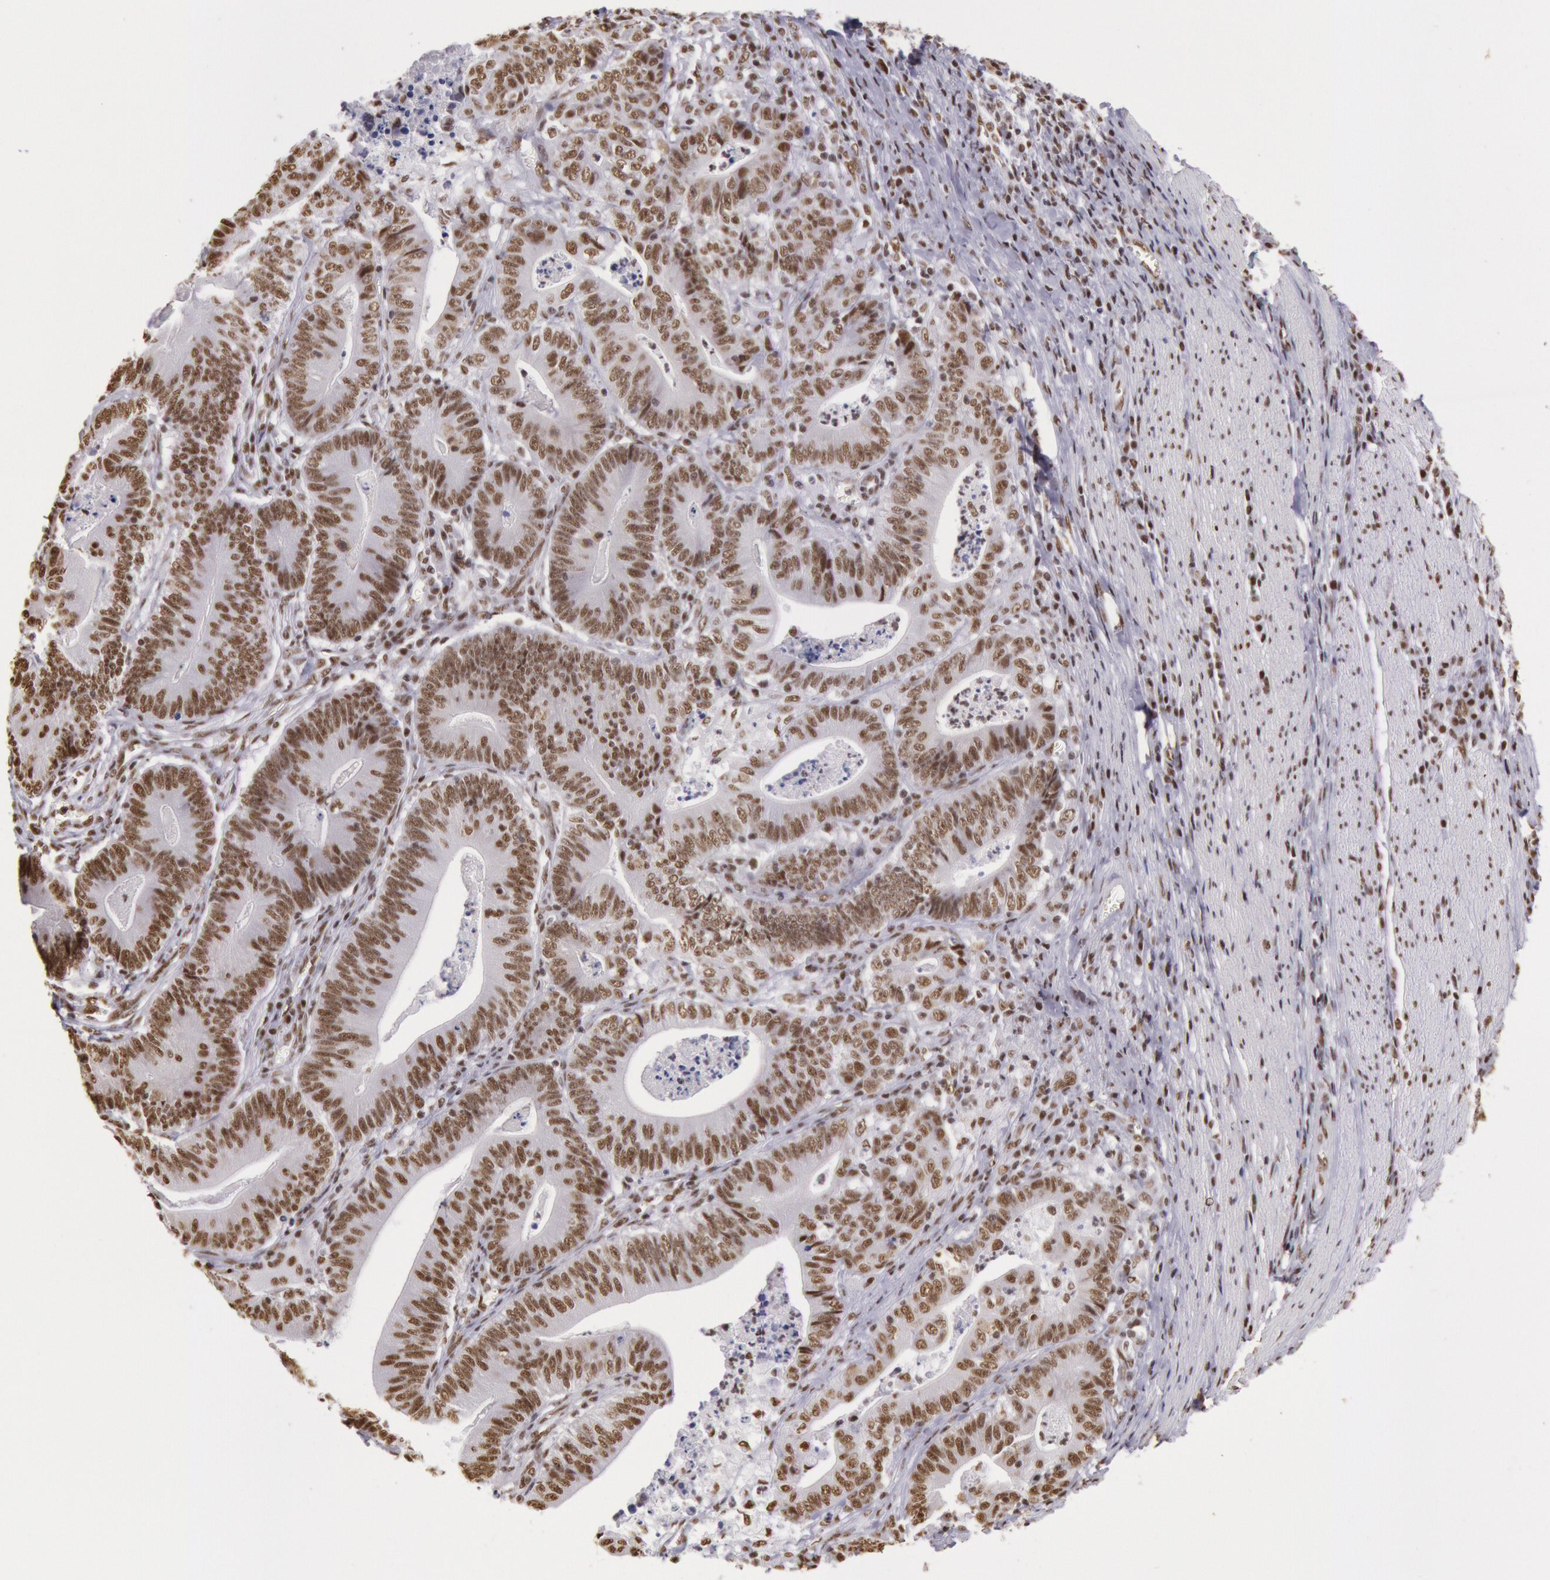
{"staining": {"intensity": "moderate", "quantity": ">75%", "location": "nuclear"}, "tissue": "stomach cancer", "cell_type": "Tumor cells", "image_type": "cancer", "snomed": [{"axis": "morphology", "description": "Adenocarcinoma, NOS"}, {"axis": "topography", "description": "Stomach, lower"}], "caption": "Immunohistochemistry (IHC) staining of adenocarcinoma (stomach), which reveals medium levels of moderate nuclear positivity in approximately >75% of tumor cells indicating moderate nuclear protein staining. The staining was performed using DAB (3,3'-diaminobenzidine) (brown) for protein detection and nuclei were counterstained in hematoxylin (blue).", "gene": "HNRNPH2", "patient": {"sex": "female", "age": 86}}